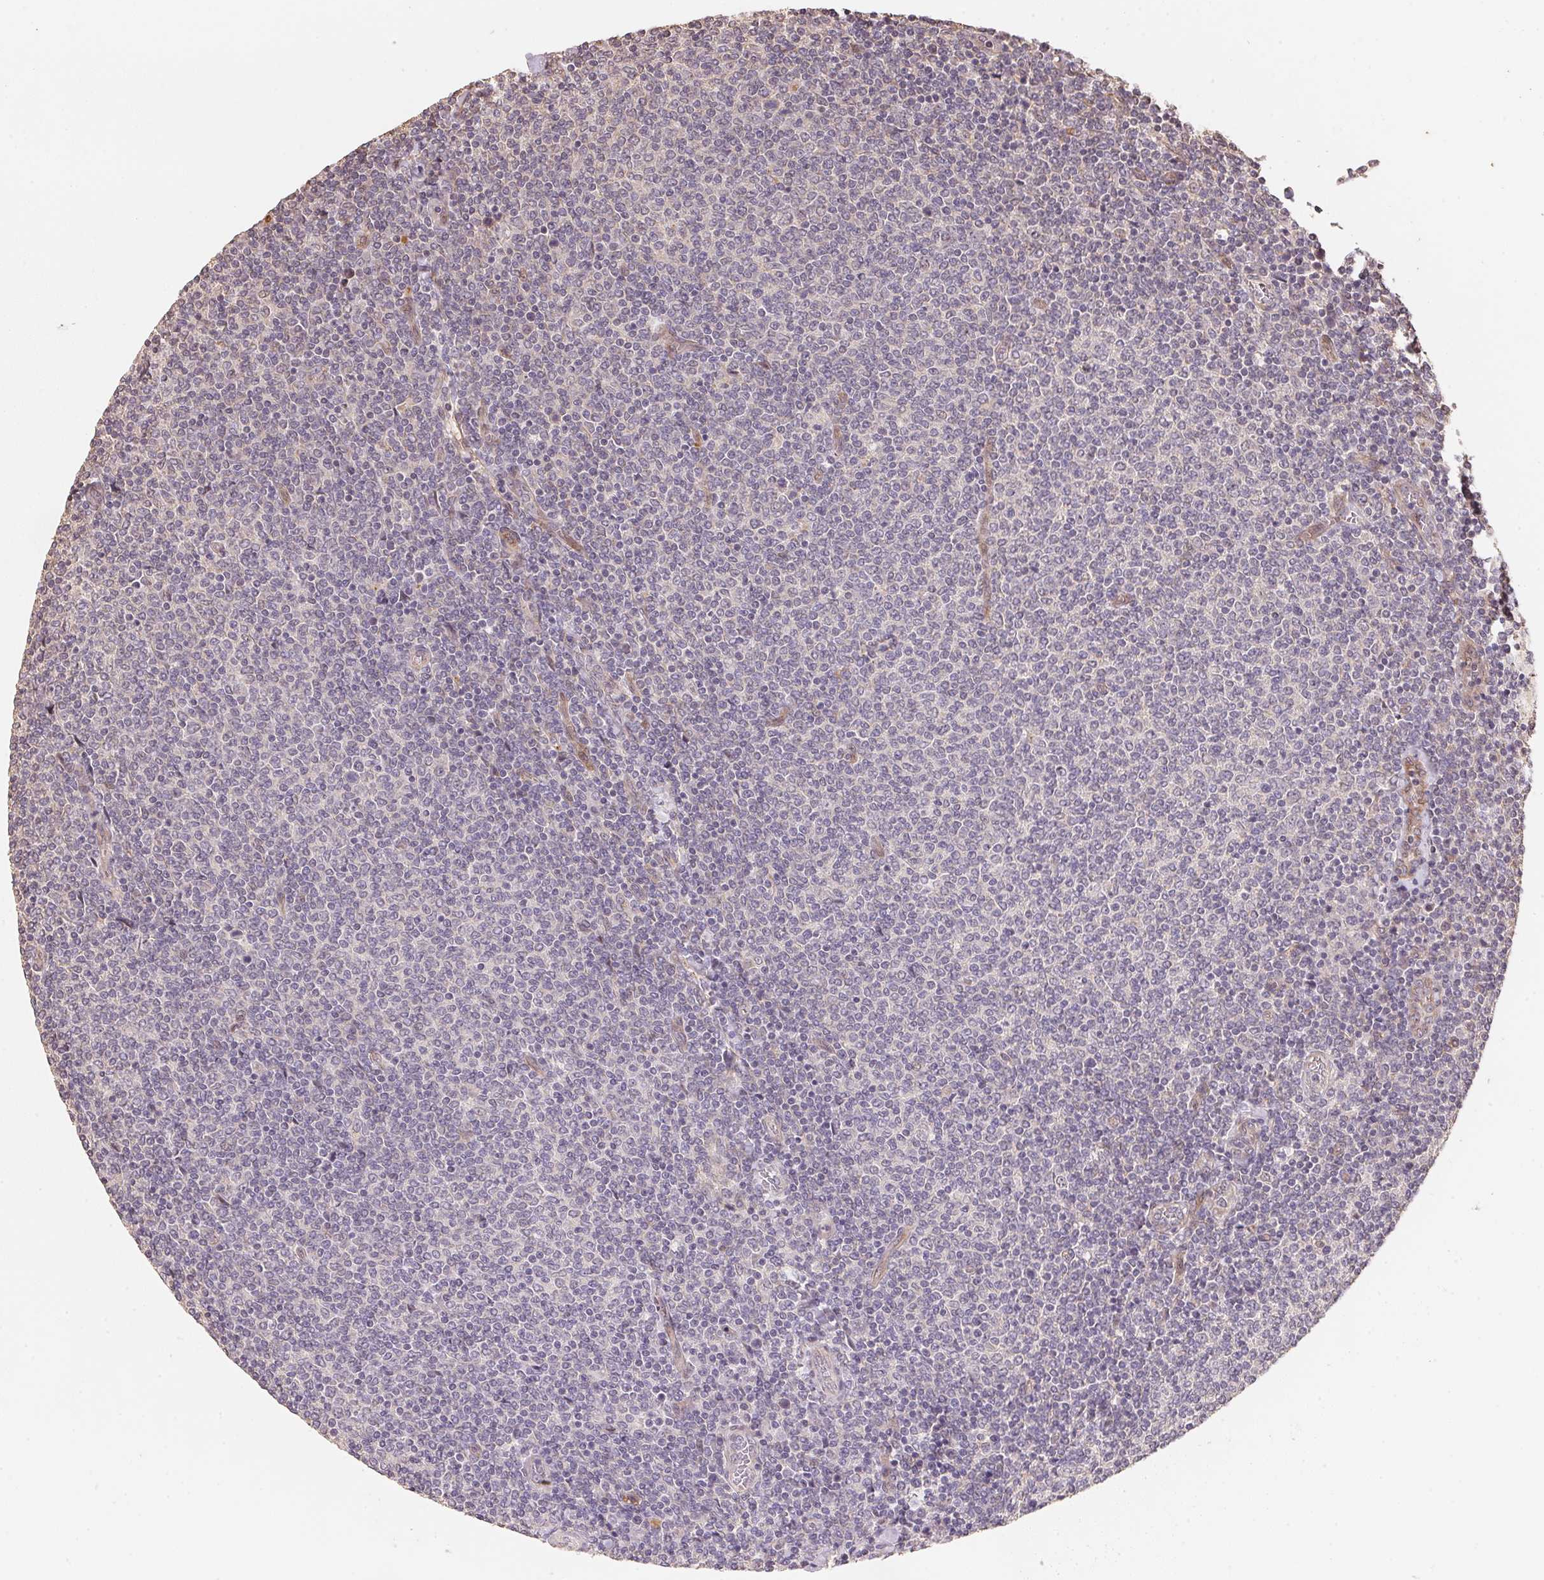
{"staining": {"intensity": "negative", "quantity": "none", "location": "none"}, "tissue": "lymphoma", "cell_type": "Tumor cells", "image_type": "cancer", "snomed": [{"axis": "morphology", "description": "Malignant lymphoma, non-Hodgkin's type, Low grade"}, {"axis": "topography", "description": "Lymph node"}], "caption": "Immunohistochemistry micrograph of lymphoma stained for a protein (brown), which reveals no expression in tumor cells.", "gene": "TMEM222", "patient": {"sex": "male", "age": 52}}